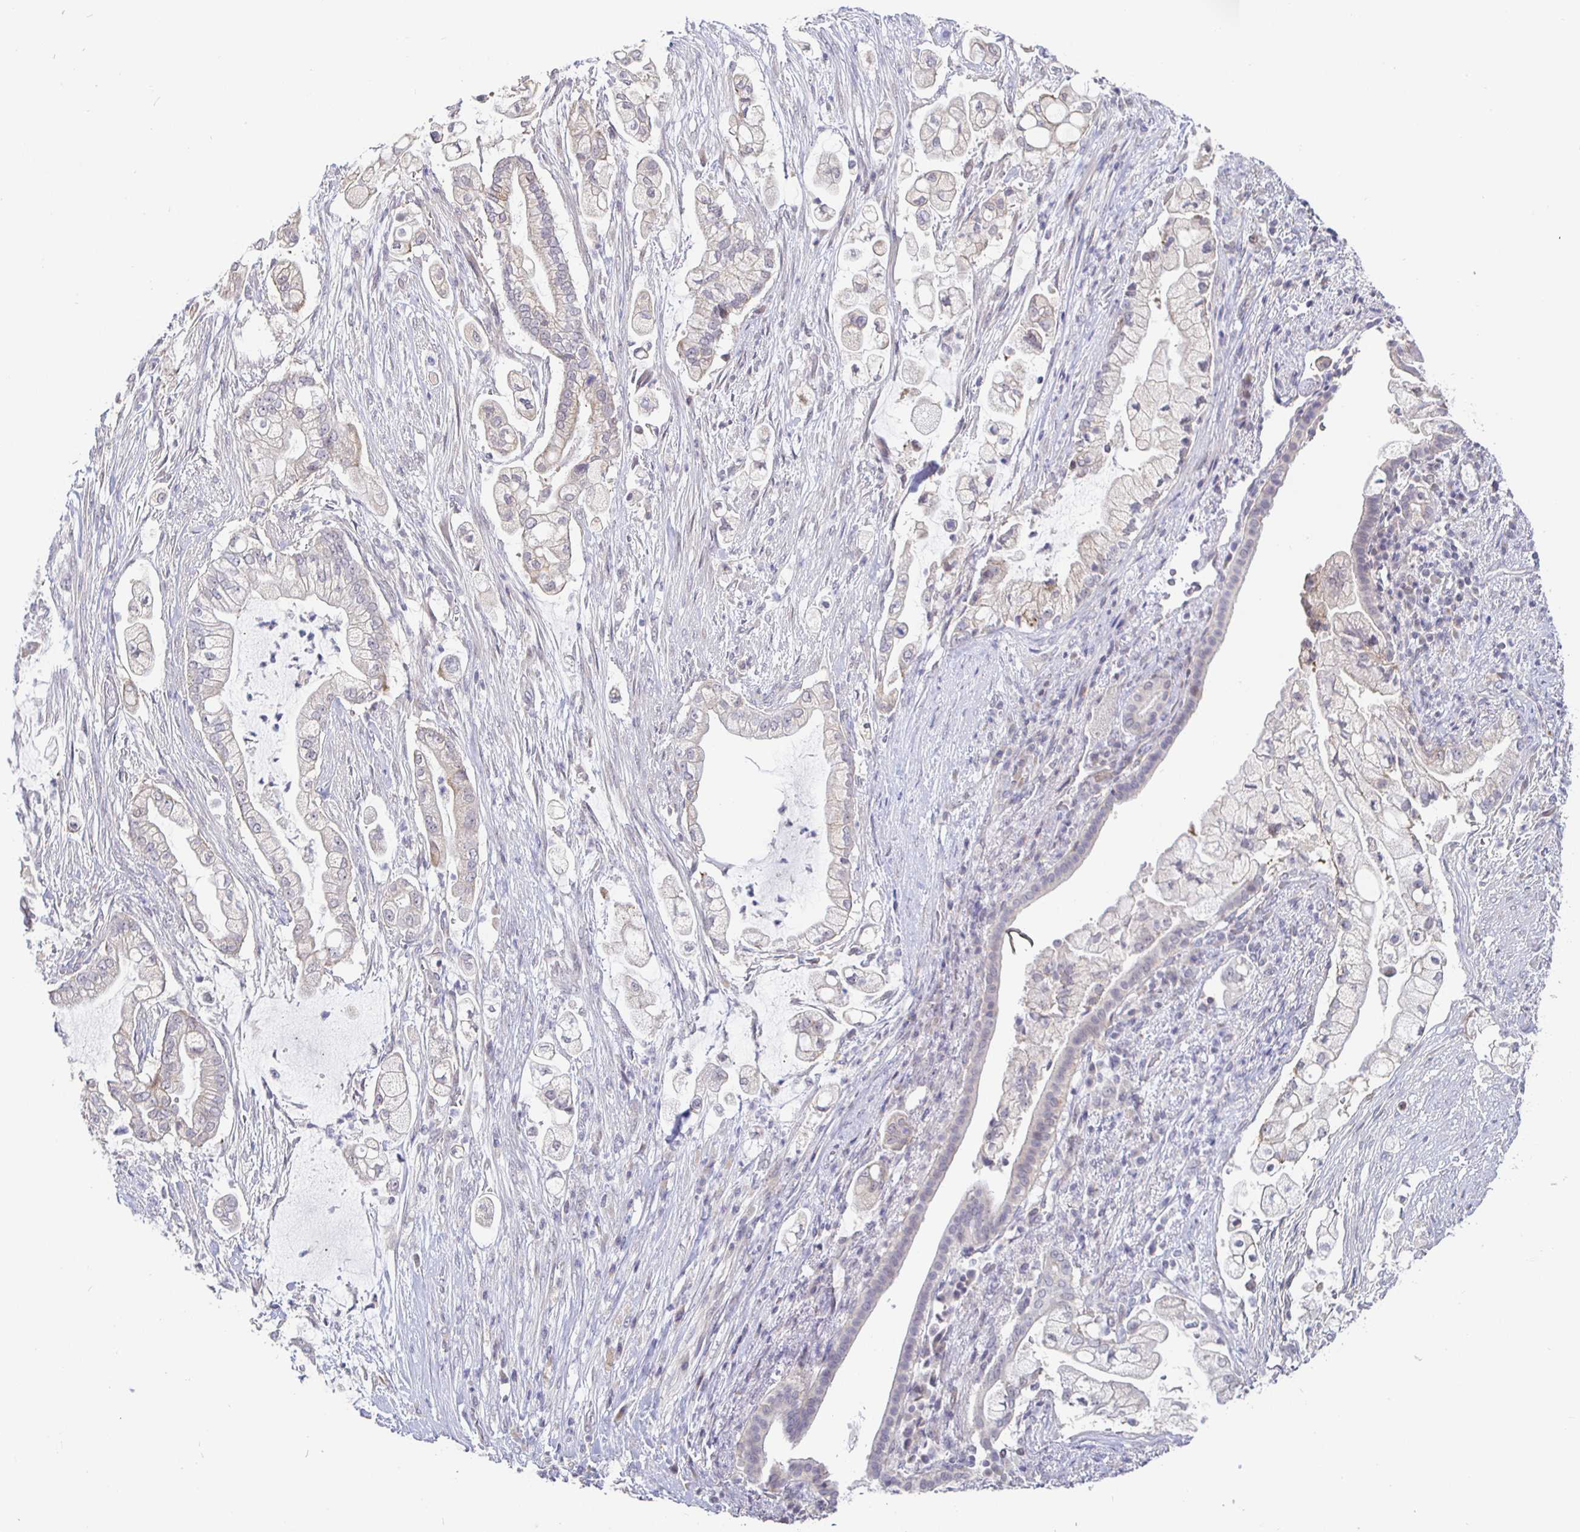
{"staining": {"intensity": "negative", "quantity": "none", "location": "none"}, "tissue": "pancreatic cancer", "cell_type": "Tumor cells", "image_type": "cancer", "snomed": [{"axis": "morphology", "description": "Adenocarcinoma, NOS"}, {"axis": "topography", "description": "Pancreas"}], "caption": "Tumor cells are negative for brown protein staining in pancreatic adenocarcinoma. The staining is performed using DAB (3,3'-diaminobenzidine) brown chromogen with nuclei counter-stained in using hematoxylin.", "gene": "CIT", "patient": {"sex": "female", "age": 69}}